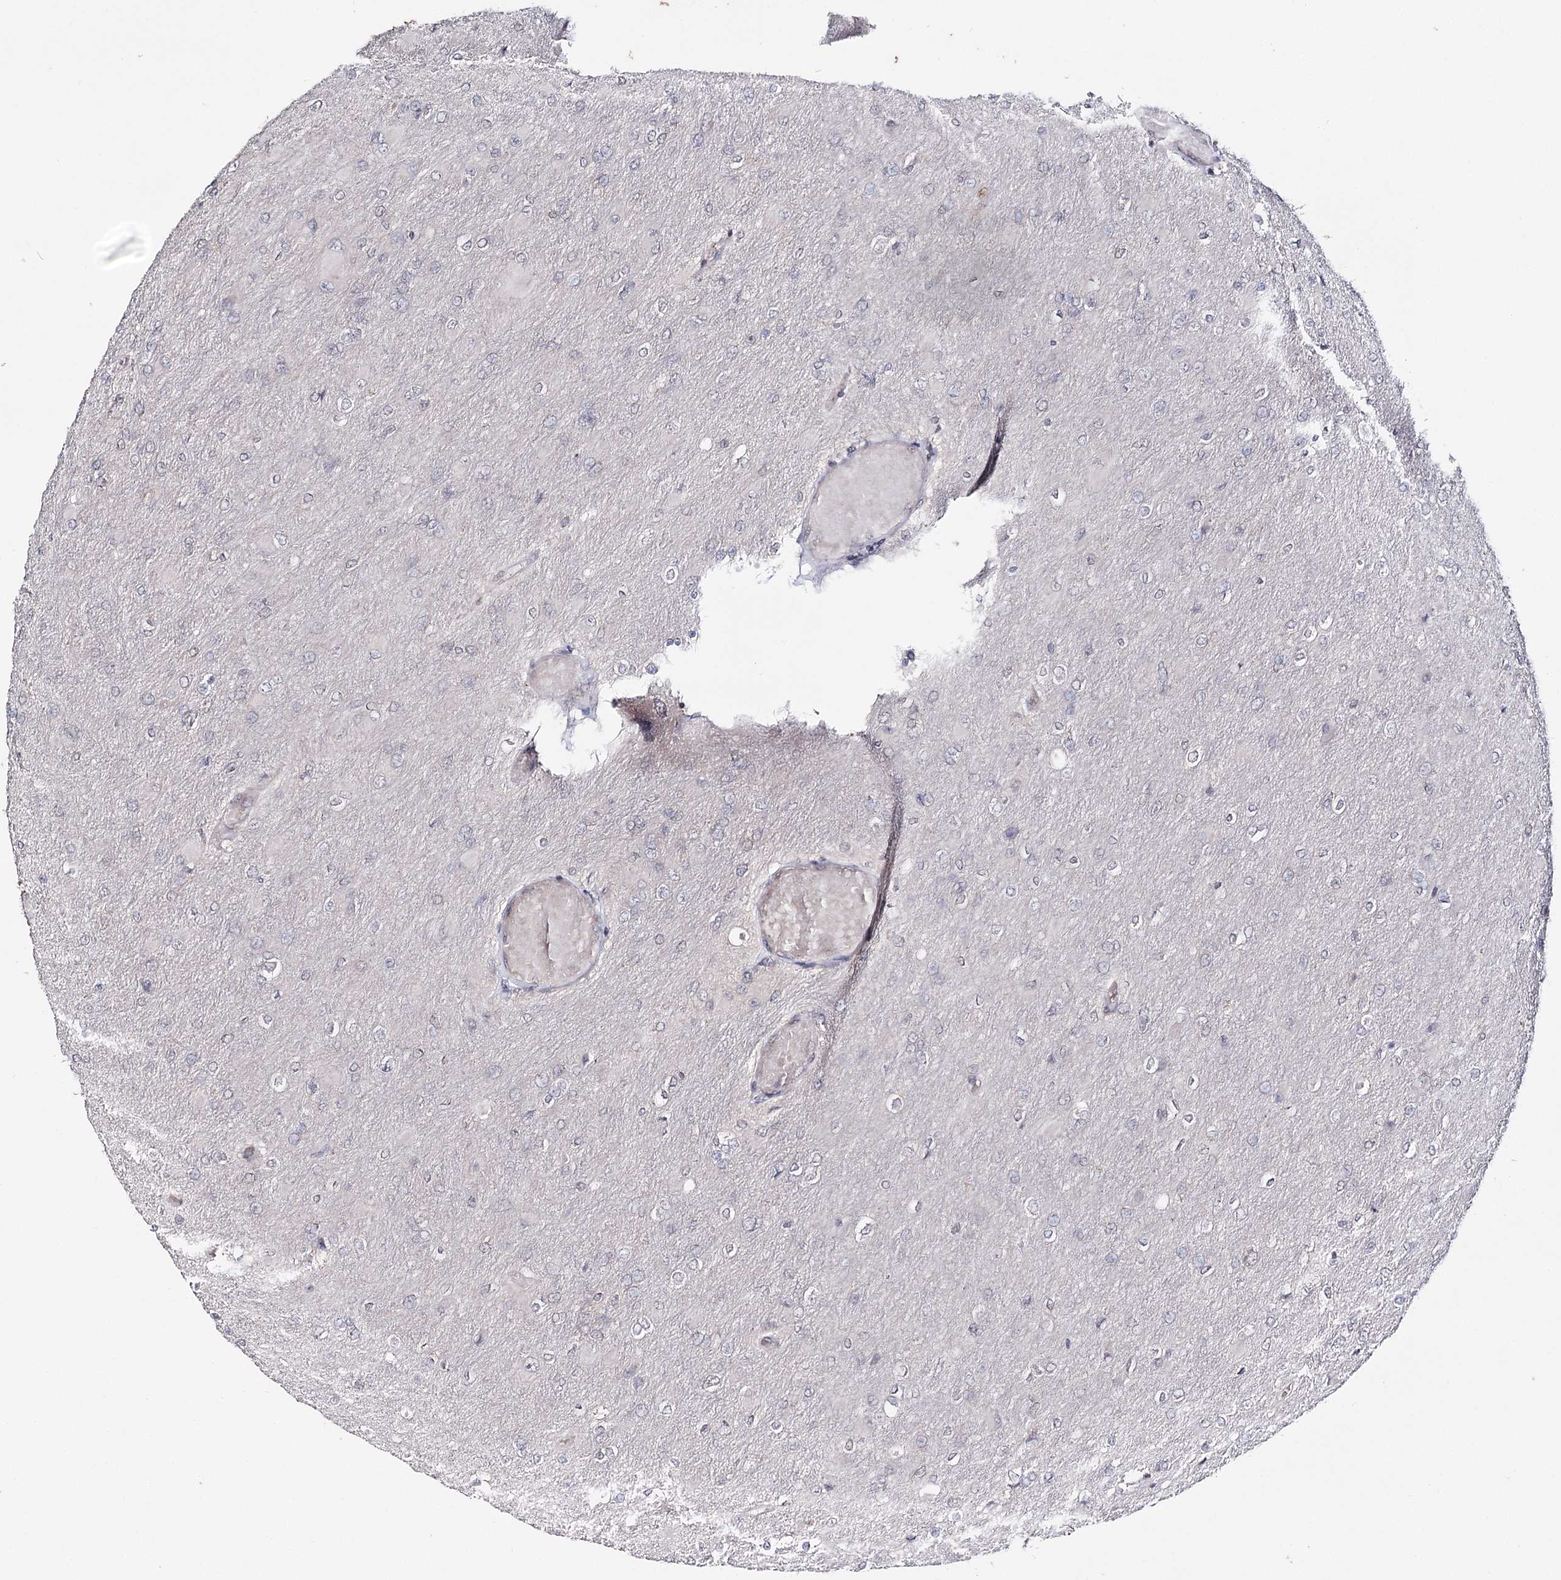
{"staining": {"intensity": "negative", "quantity": "none", "location": "none"}, "tissue": "glioma", "cell_type": "Tumor cells", "image_type": "cancer", "snomed": [{"axis": "morphology", "description": "Glioma, malignant, High grade"}, {"axis": "topography", "description": "Cerebral cortex"}], "caption": "The immunohistochemistry (IHC) image has no significant positivity in tumor cells of glioma tissue. (Stains: DAB (3,3'-diaminobenzidine) immunohistochemistry with hematoxylin counter stain, Microscopy: brightfield microscopy at high magnification).", "gene": "HSD11B2", "patient": {"sex": "female", "age": 36}}